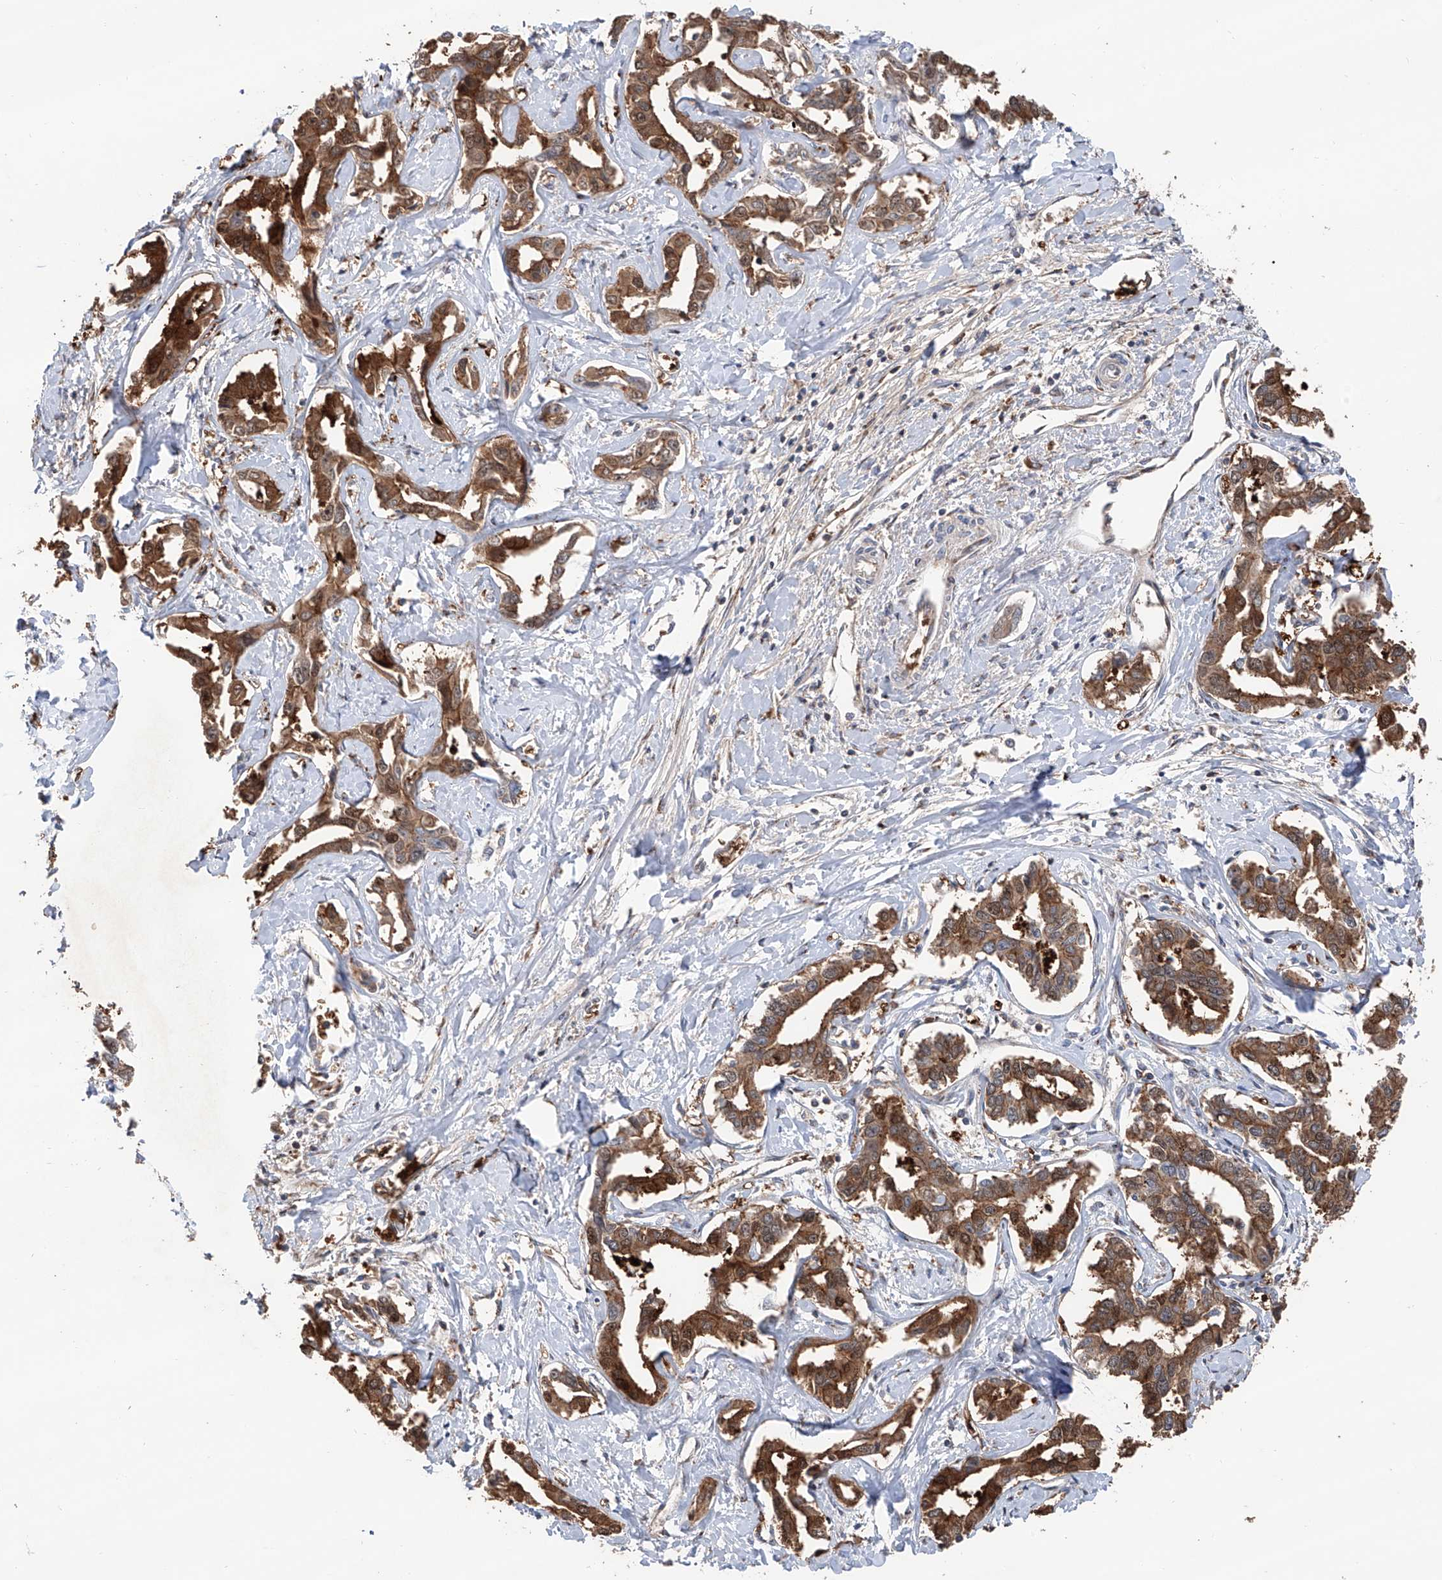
{"staining": {"intensity": "moderate", "quantity": ">75%", "location": "cytoplasmic/membranous"}, "tissue": "liver cancer", "cell_type": "Tumor cells", "image_type": "cancer", "snomed": [{"axis": "morphology", "description": "Cholangiocarcinoma"}, {"axis": "topography", "description": "Liver"}], "caption": "Moderate cytoplasmic/membranous staining for a protein is present in about >75% of tumor cells of liver cancer (cholangiocarcinoma) using immunohistochemistry.", "gene": "EDN1", "patient": {"sex": "male", "age": 59}}